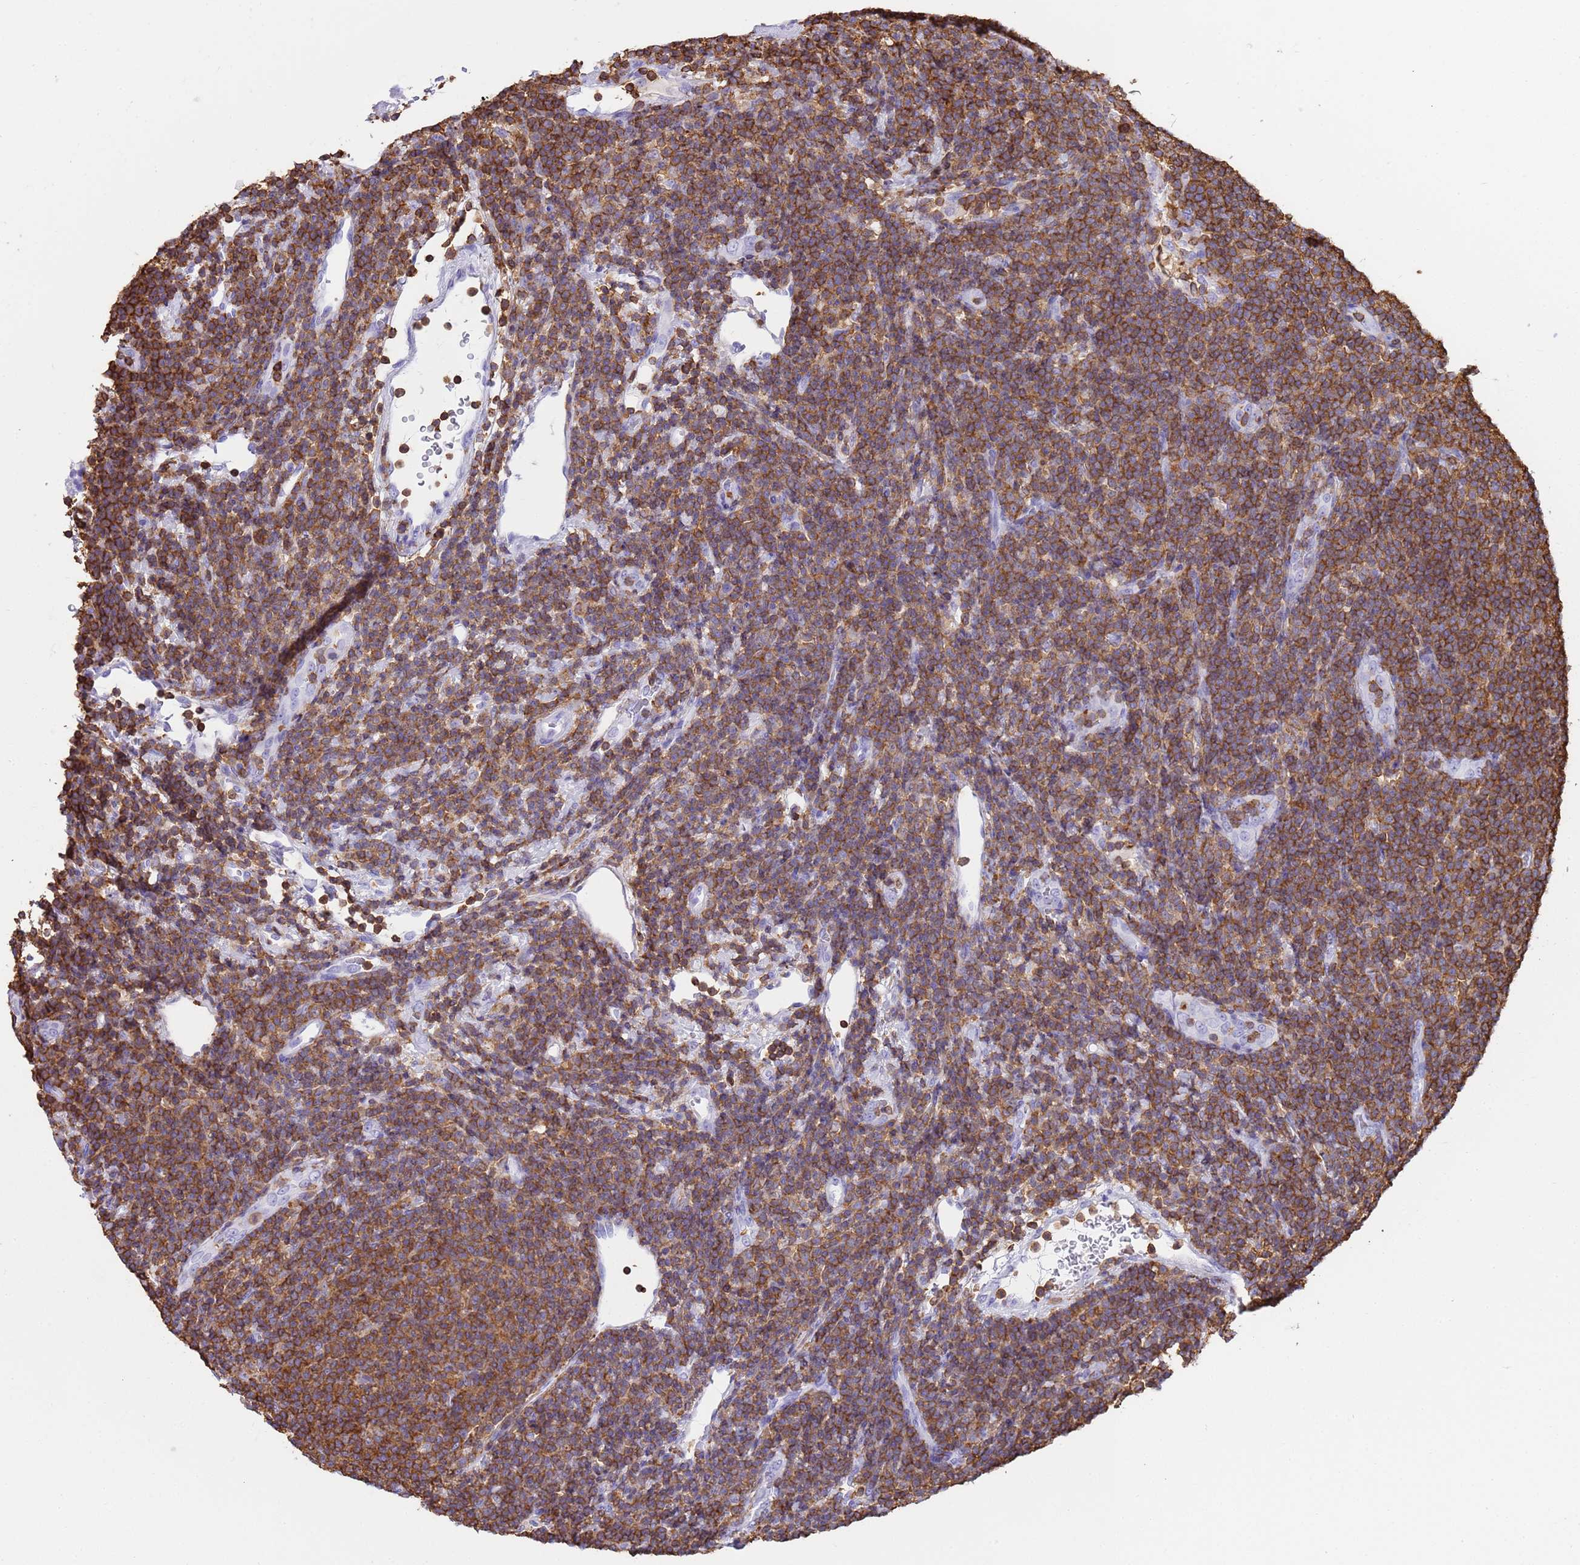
{"staining": {"intensity": "moderate", "quantity": ">75%", "location": "cytoplasmic/membranous"}, "tissue": "lymphoma", "cell_type": "Tumor cells", "image_type": "cancer", "snomed": [{"axis": "morphology", "description": "Malignant lymphoma, non-Hodgkin's type, Low grade"}, {"axis": "topography", "description": "Lymph node"}], "caption": "Immunohistochemistry of lymphoma reveals medium levels of moderate cytoplasmic/membranous positivity in about >75% of tumor cells.", "gene": "IRF5", "patient": {"sex": "male", "age": 66}}